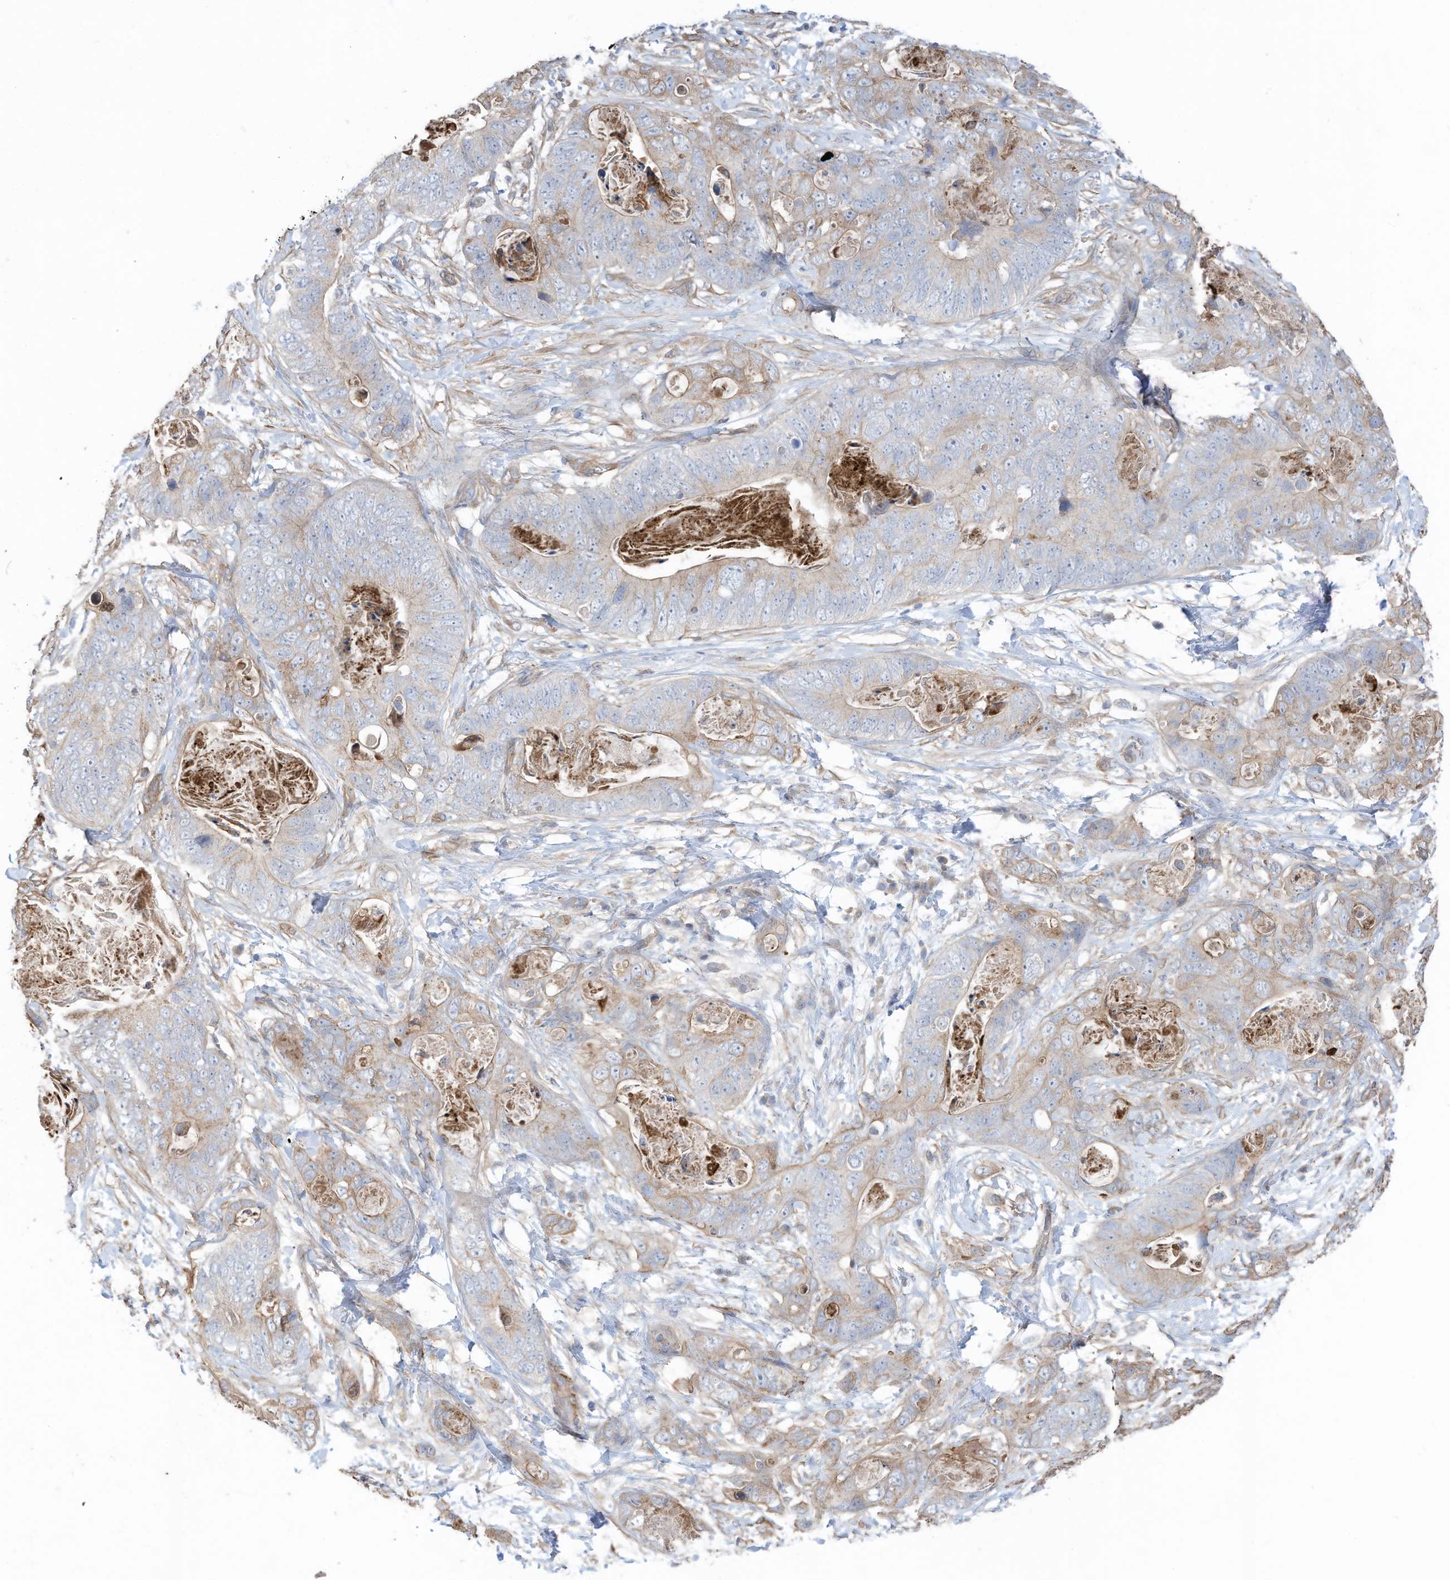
{"staining": {"intensity": "weak", "quantity": "25%-75%", "location": "cytoplasmic/membranous"}, "tissue": "stomach cancer", "cell_type": "Tumor cells", "image_type": "cancer", "snomed": [{"axis": "morphology", "description": "Adenocarcinoma, NOS"}, {"axis": "topography", "description": "Stomach"}], "caption": "Immunohistochemical staining of stomach adenocarcinoma exhibits weak cytoplasmic/membranous protein staining in approximately 25%-75% of tumor cells.", "gene": "SLC17A7", "patient": {"sex": "female", "age": 89}}